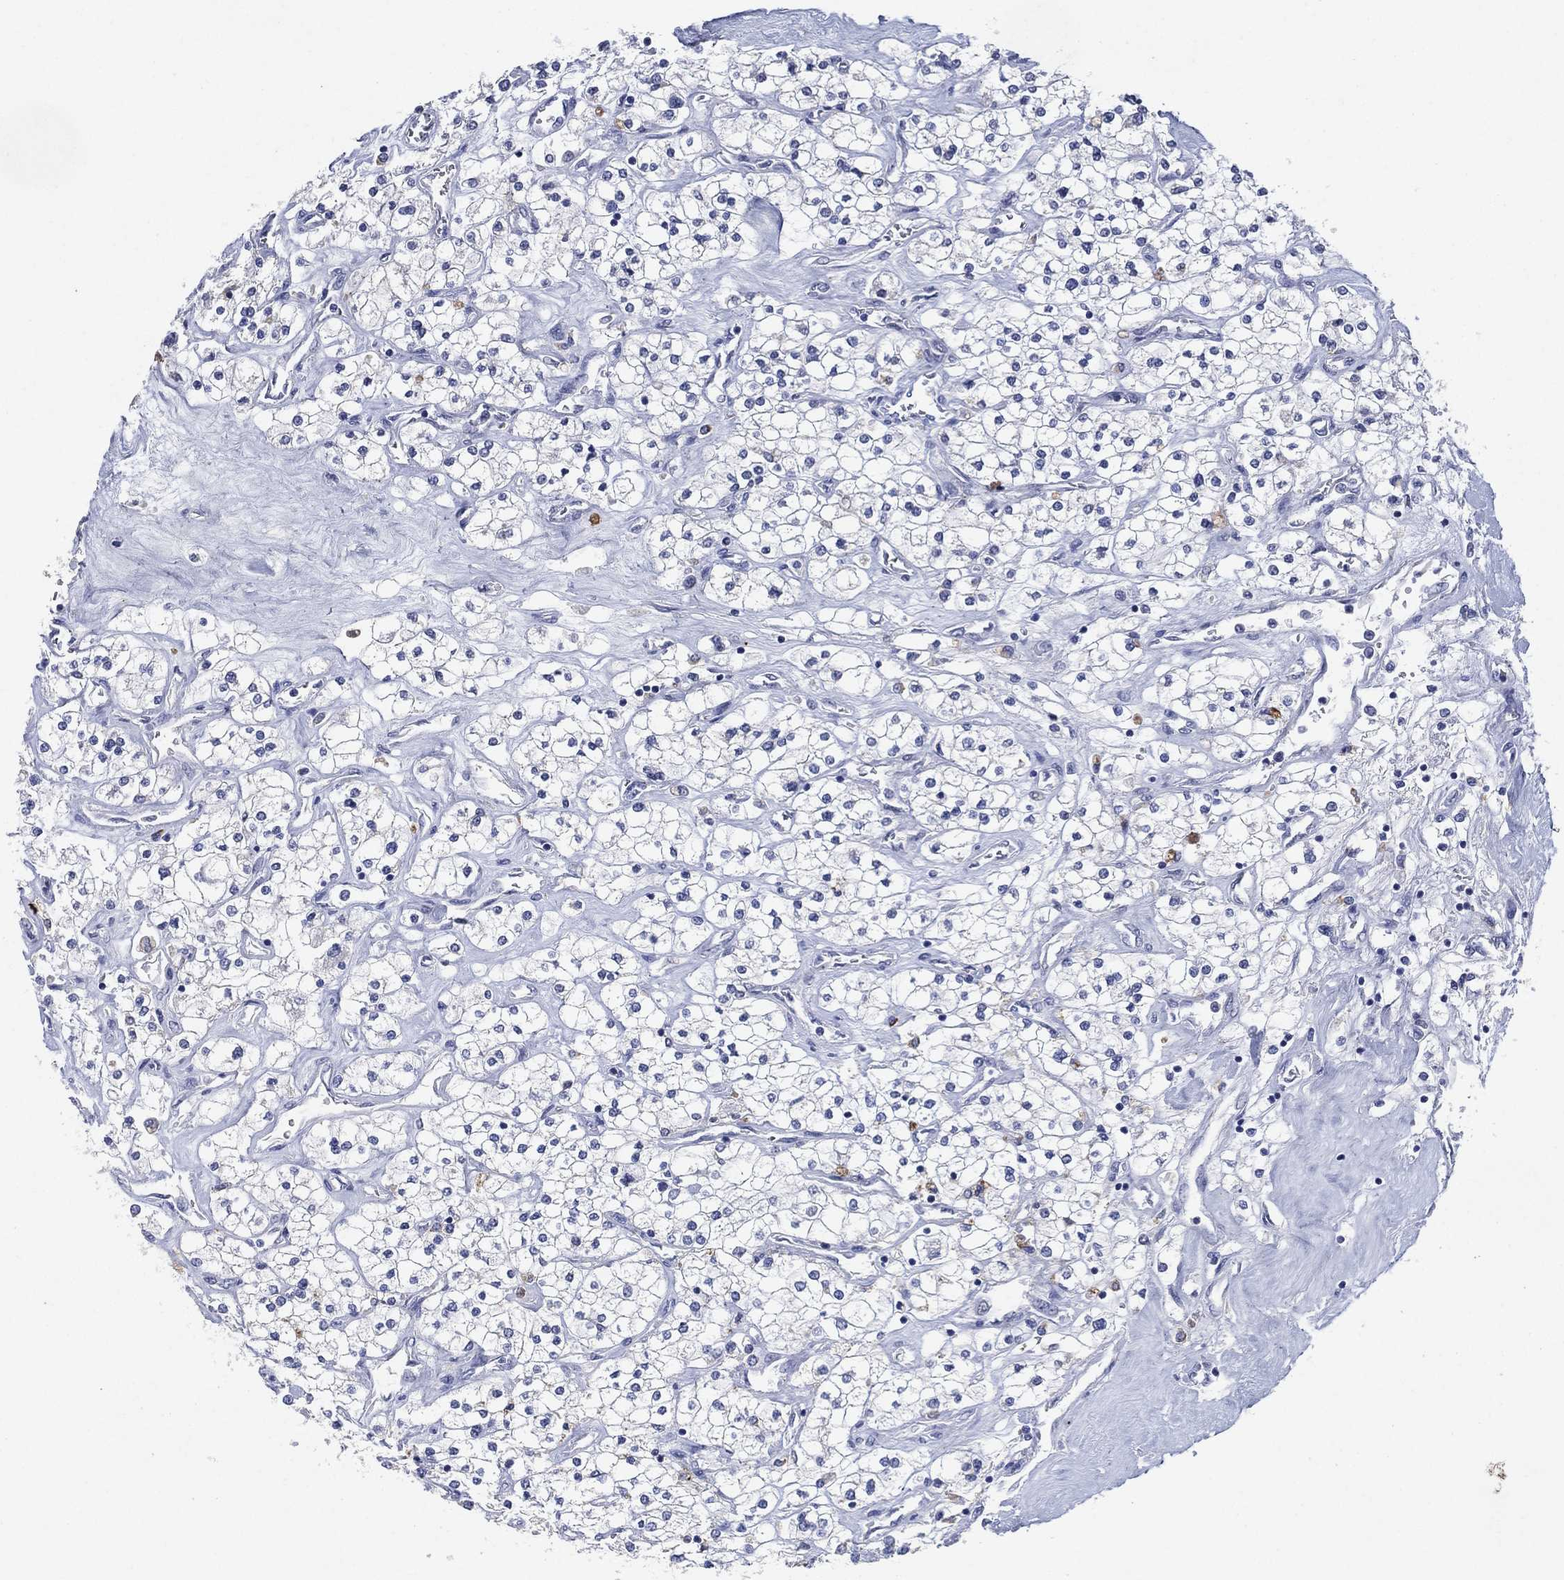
{"staining": {"intensity": "negative", "quantity": "none", "location": "none"}, "tissue": "renal cancer", "cell_type": "Tumor cells", "image_type": "cancer", "snomed": [{"axis": "morphology", "description": "Adenocarcinoma, NOS"}, {"axis": "topography", "description": "Kidney"}], "caption": "Renal adenocarcinoma was stained to show a protein in brown. There is no significant staining in tumor cells. (Brightfield microscopy of DAB (3,3'-diaminobenzidine) IHC at high magnification).", "gene": "FSCN2", "patient": {"sex": "male", "age": 80}}